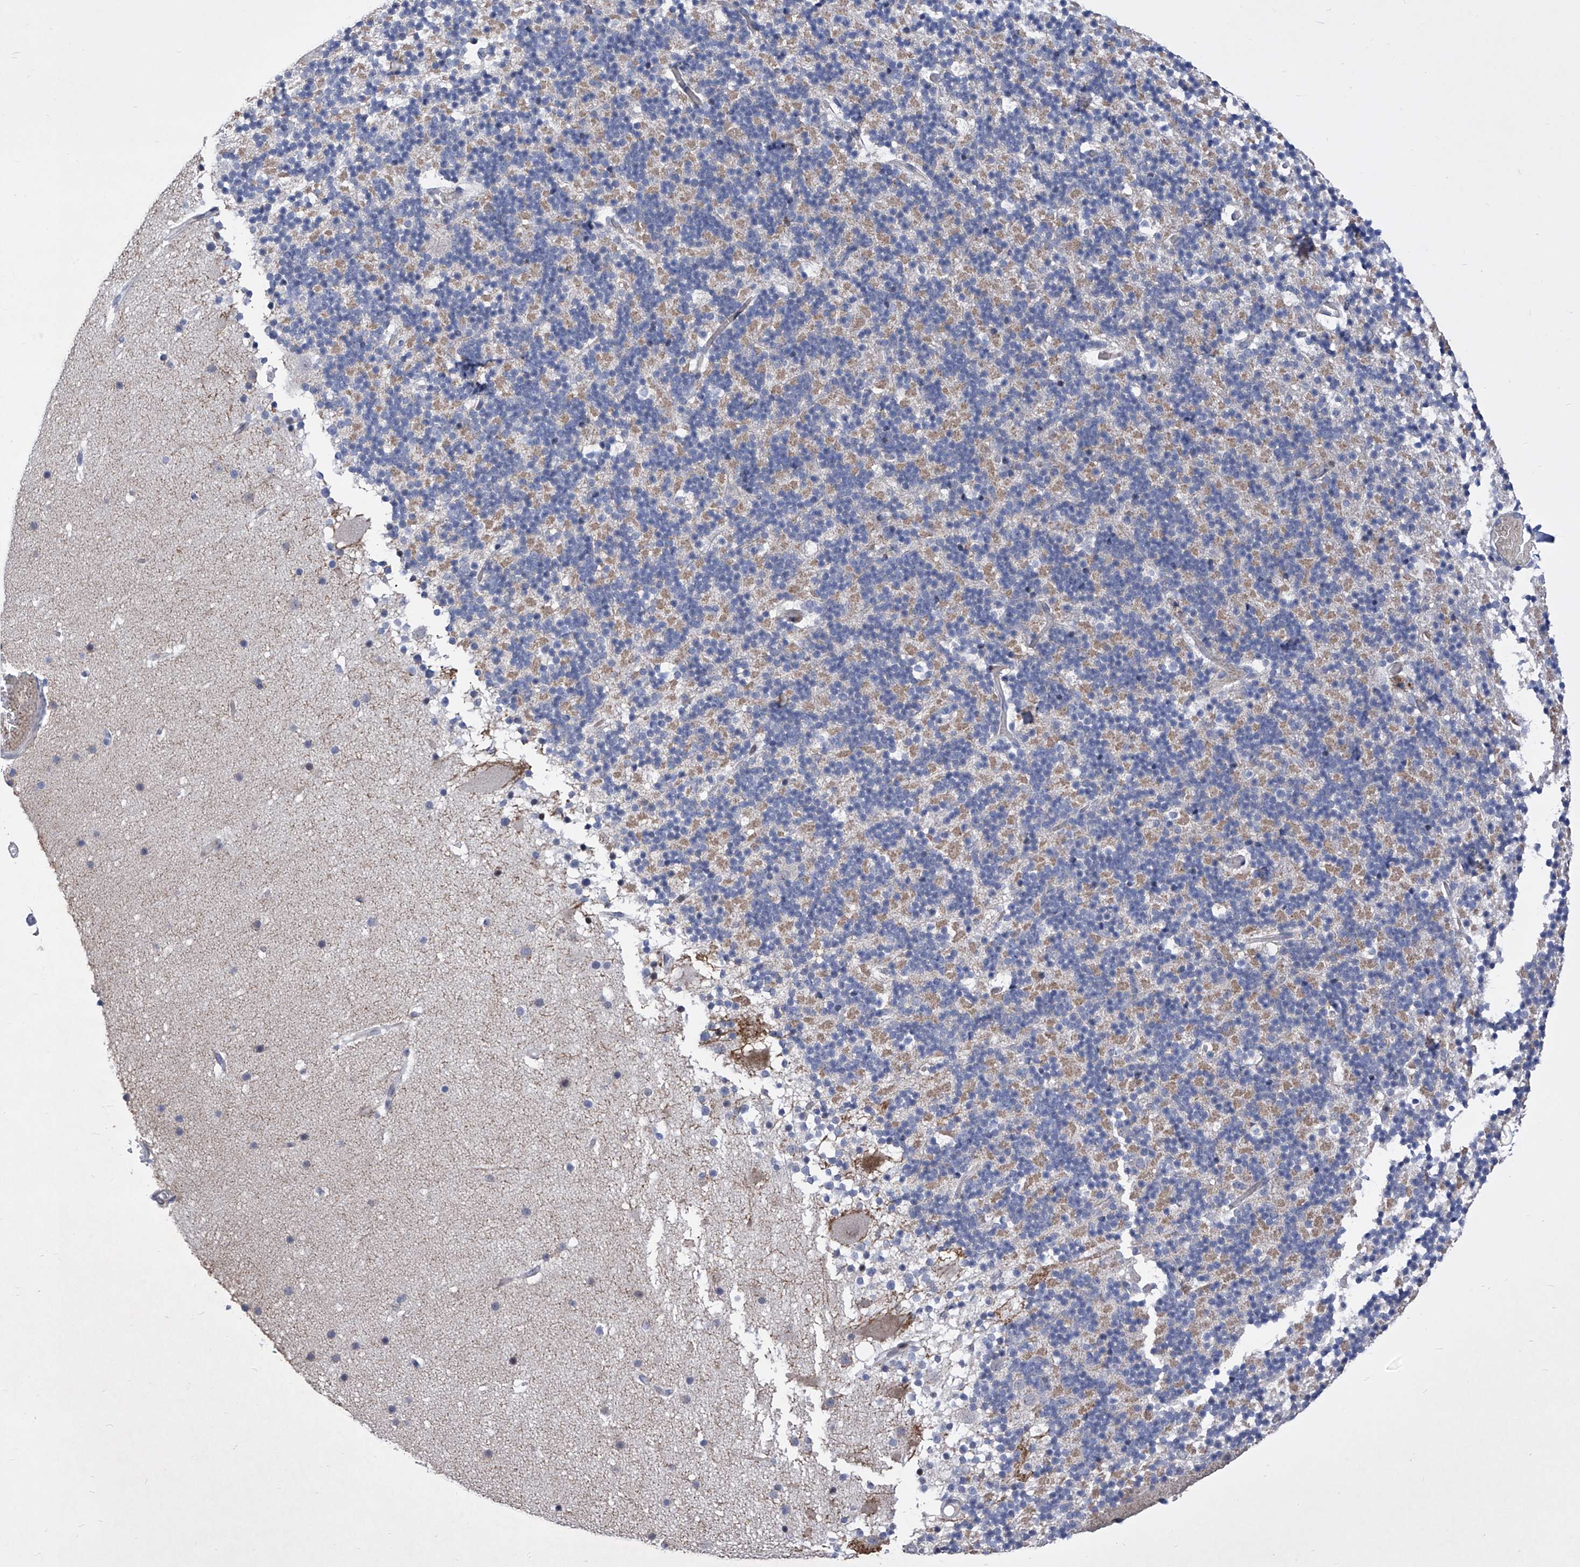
{"staining": {"intensity": "negative", "quantity": "none", "location": "none"}, "tissue": "cerebellum", "cell_type": "Cells in granular layer", "image_type": "normal", "snomed": [{"axis": "morphology", "description": "Normal tissue, NOS"}, {"axis": "topography", "description": "Cerebellum"}], "caption": "The image displays no staining of cells in granular layer in unremarkable cerebellum.", "gene": "NUFIP1", "patient": {"sex": "male", "age": 57}}